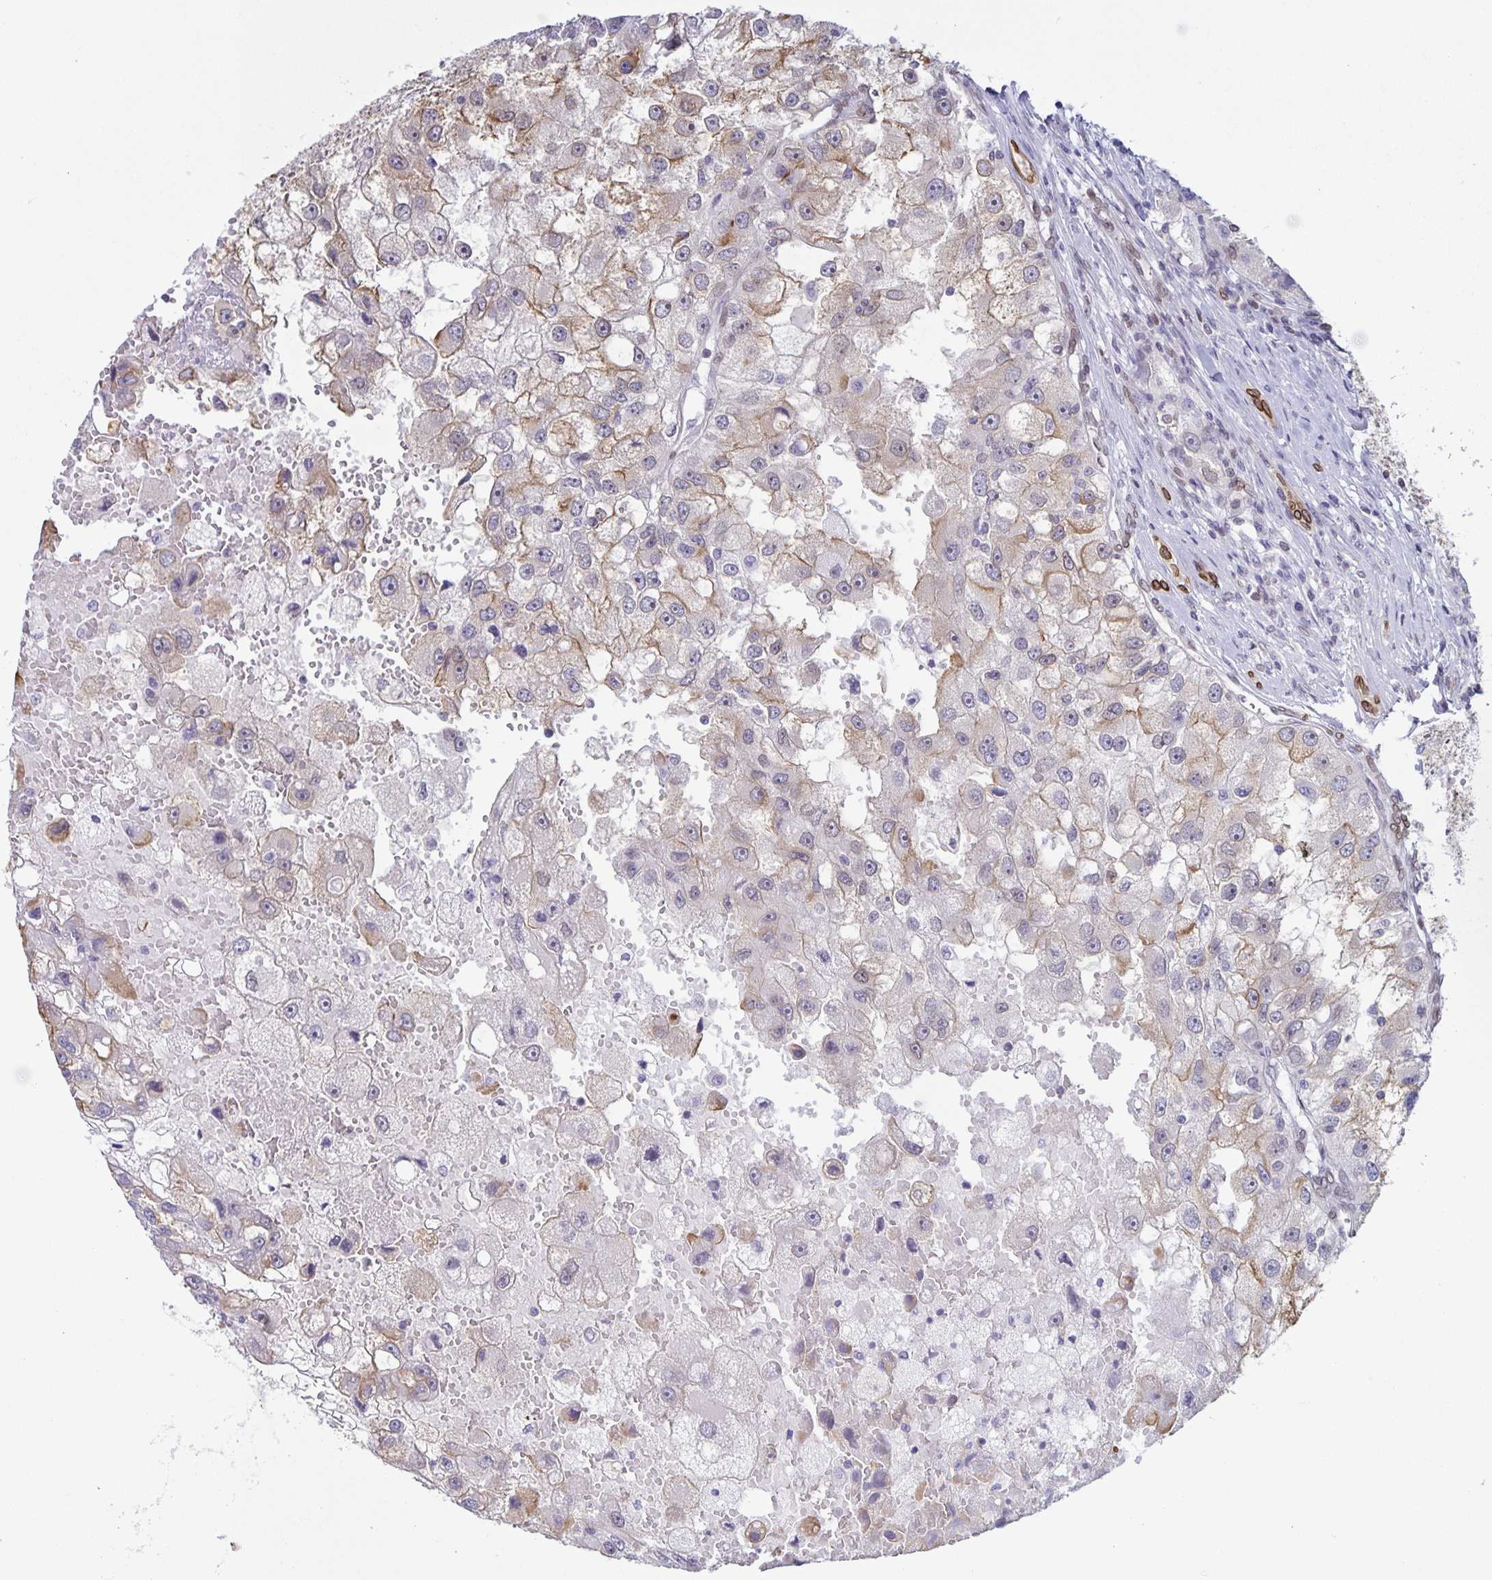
{"staining": {"intensity": "moderate", "quantity": "<25%", "location": "cytoplasmic/membranous"}, "tissue": "renal cancer", "cell_type": "Tumor cells", "image_type": "cancer", "snomed": [{"axis": "morphology", "description": "Adenocarcinoma, NOS"}, {"axis": "topography", "description": "Kidney"}], "caption": "This is an image of immunohistochemistry staining of renal adenocarcinoma, which shows moderate expression in the cytoplasmic/membranous of tumor cells.", "gene": "SYNE2", "patient": {"sex": "male", "age": 63}}